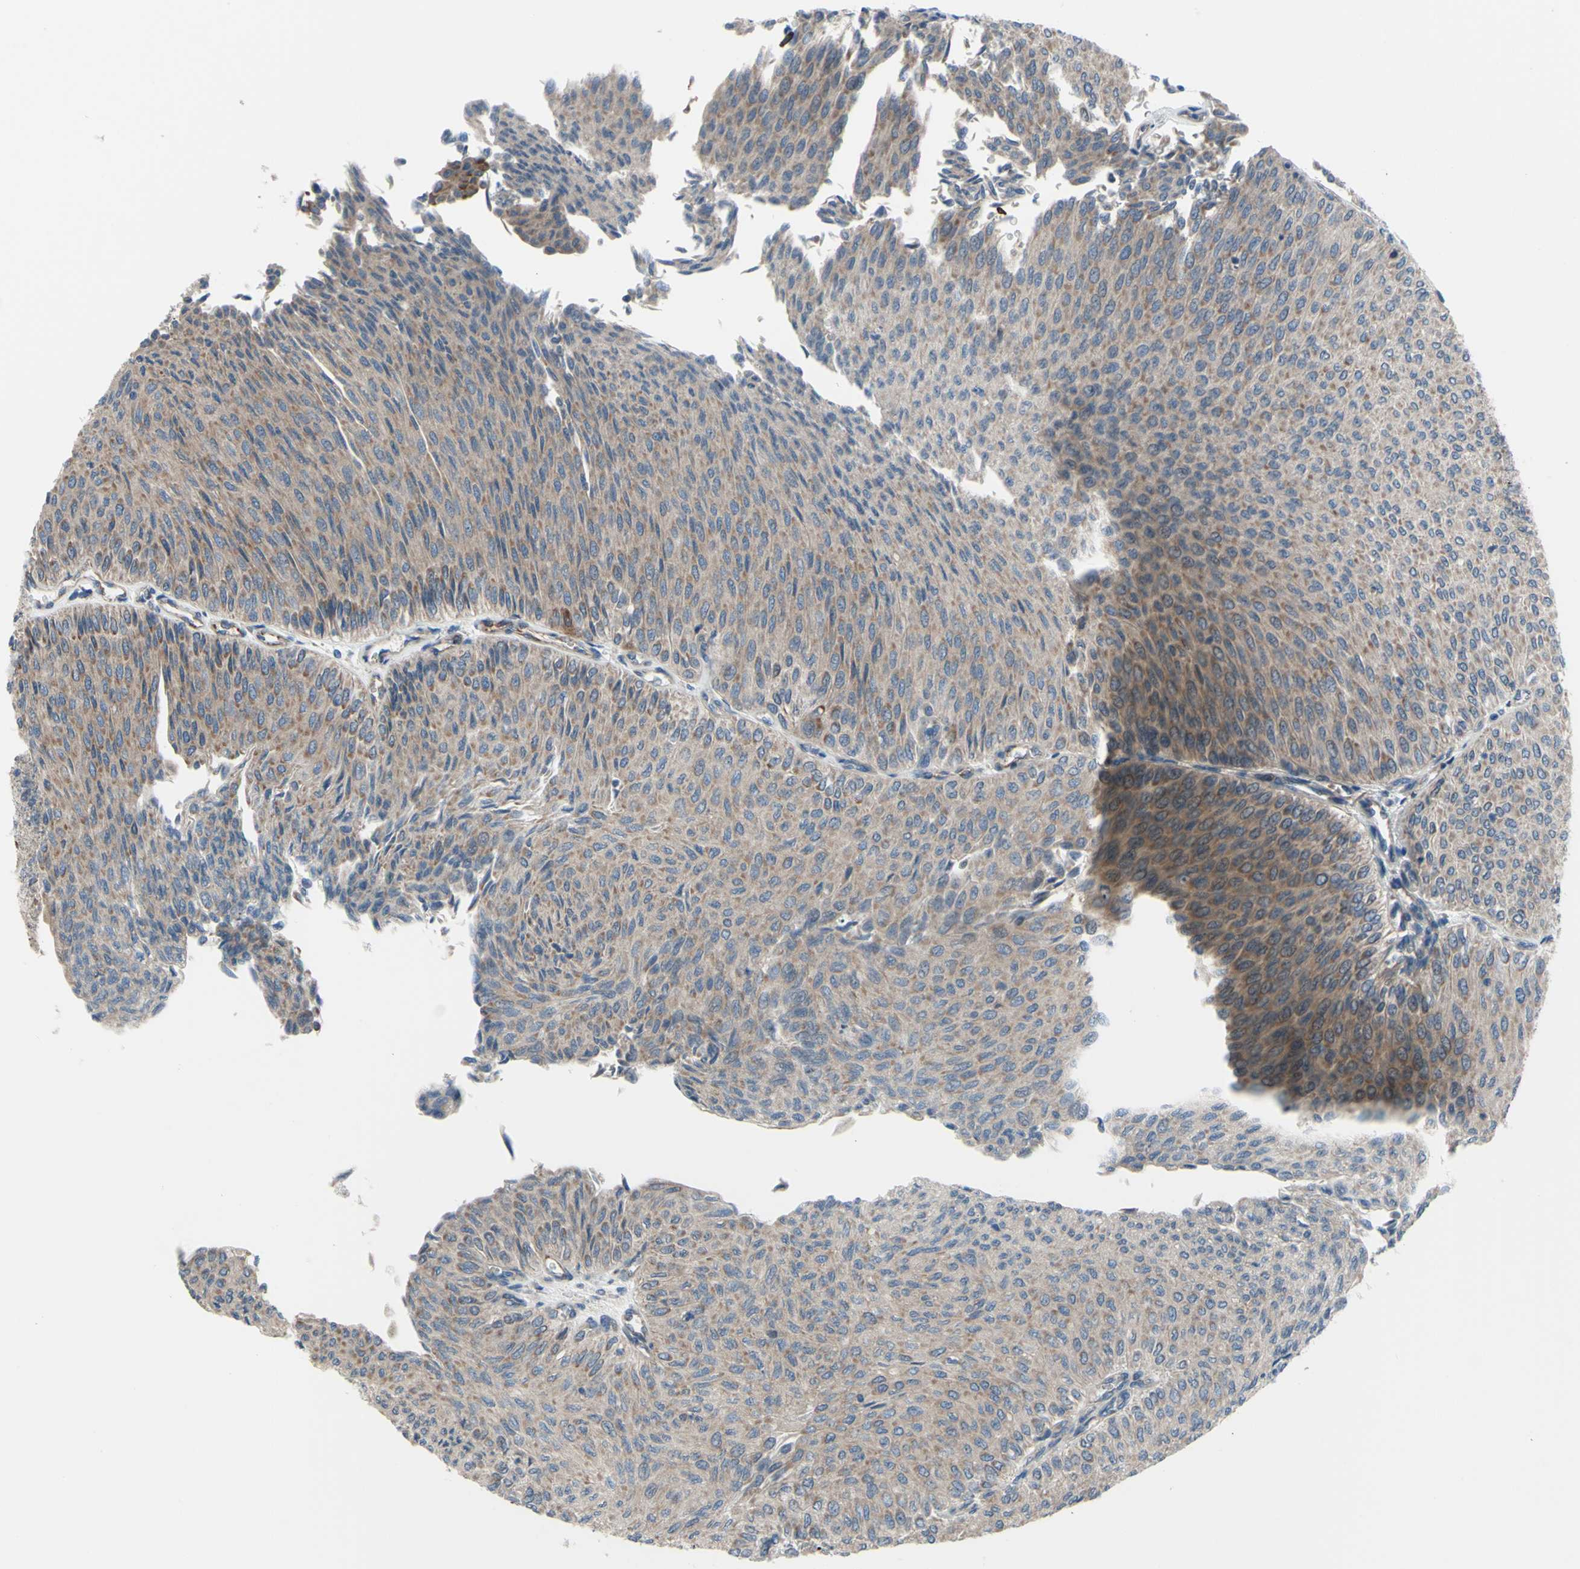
{"staining": {"intensity": "moderate", "quantity": ">75%", "location": "cytoplasmic/membranous"}, "tissue": "urothelial cancer", "cell_type": "Tumor cells", "image_type": "cancer", "snomed": [{"axis": "morphology", "description": "Urothelial carcinoma, Low grade"}, {"axis": "topography", "description": "Urinary bladder"}], "caption": "The immunohistochemical stain highlights moderate cytoplasmic/membranous positivity in tumor cells of urothelial carcinoma (low-grade) tissue.", "gene": "GRAMD2B", "patient": {"sex": "male", "age": 78}}